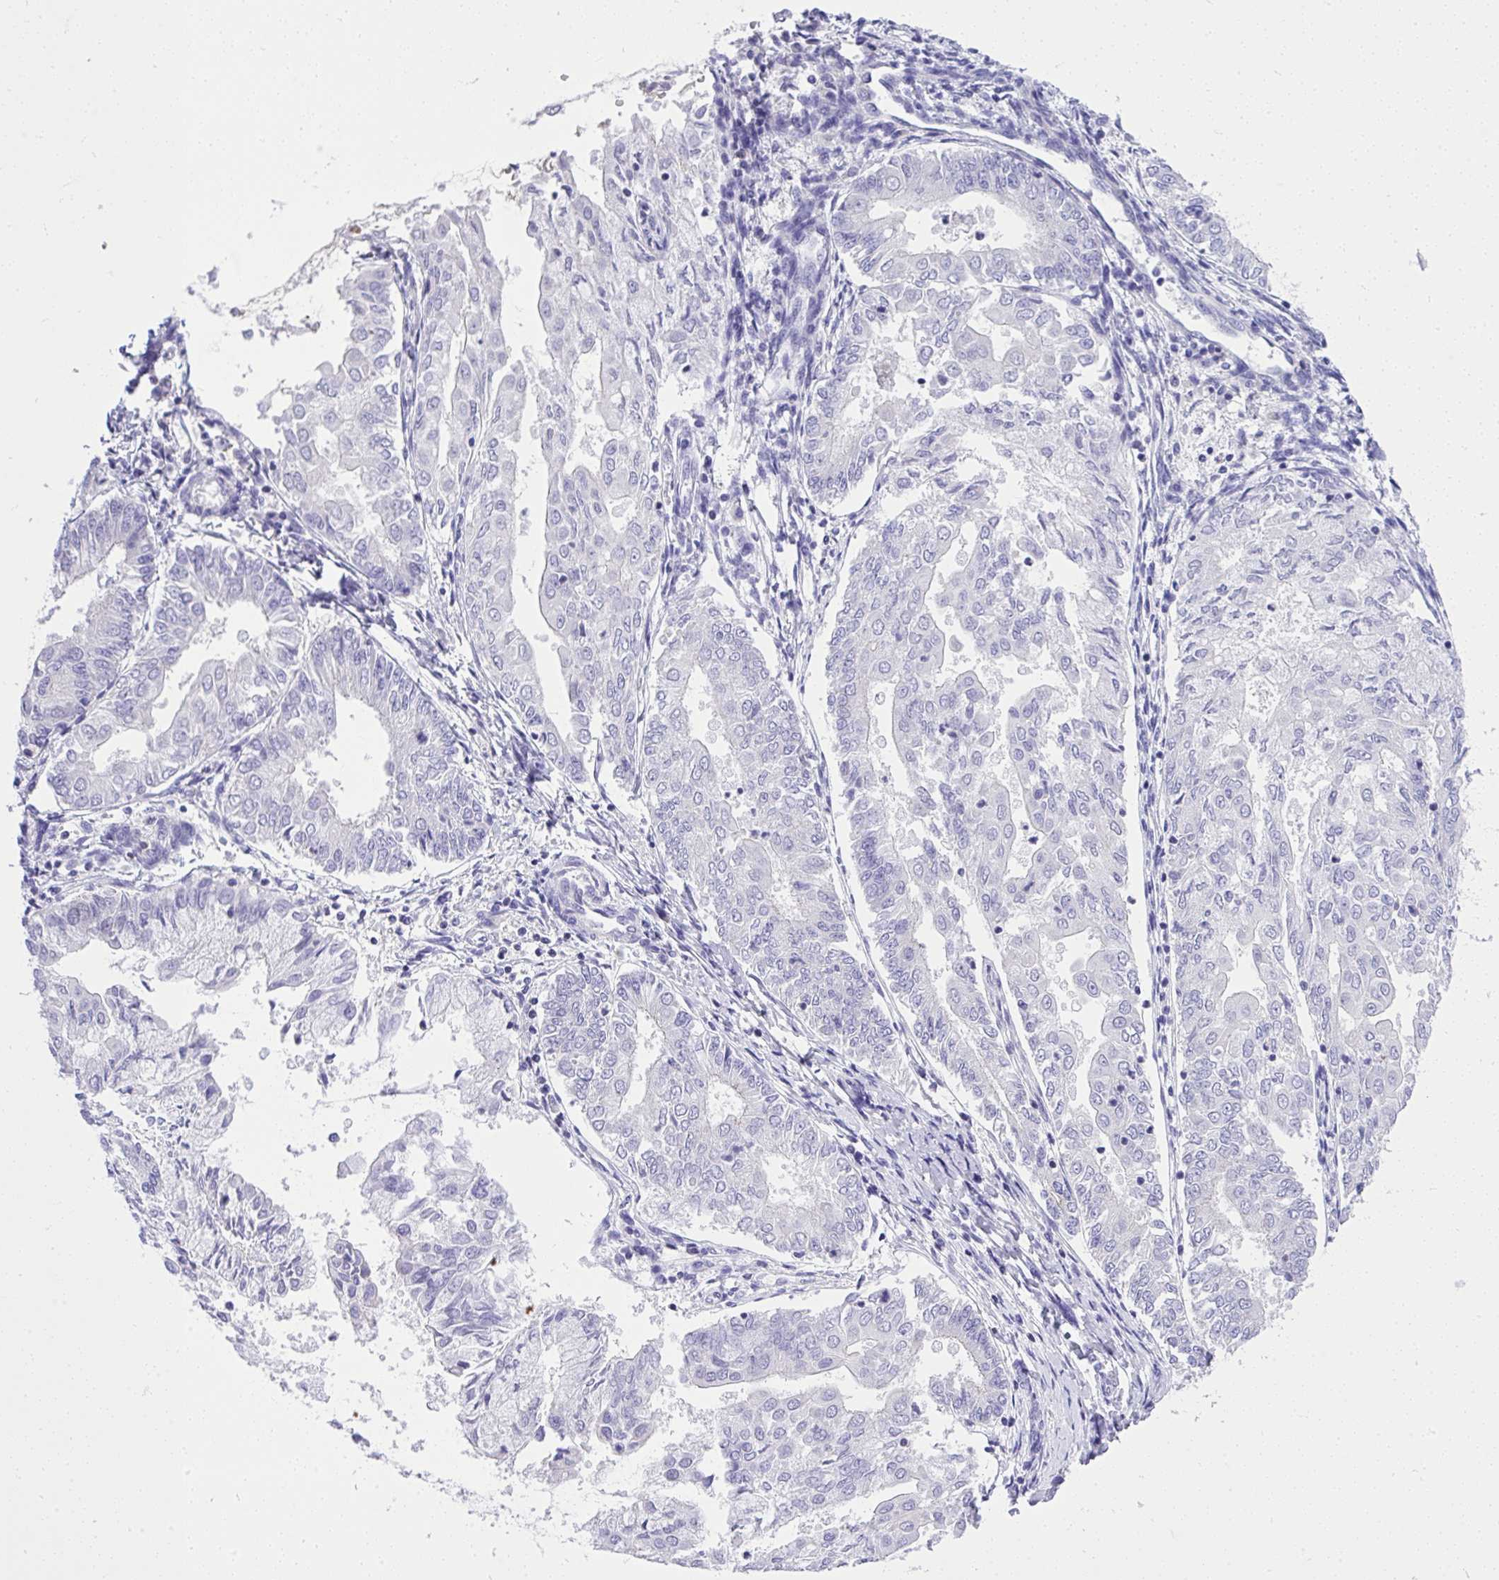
{"staining": {"intensity": "negative", "quantity": "none", "location": "none"}, "tissue": "endometrial cancer", "cell_type": "Tumor cells", "image_type": "cancer", "snomed": [{"axis": "morphology", "description": "Adenocarcinoma, NOS"}, {"axis": "topography", "description": "Endometrium"}], "caption": "This histopathology image is of adenocarcinoma (endometrial) stained with immunohistochemistry (IHC) to label a protein in brown with the nuclei are counter-stained blue. There is no staining in tumor cells. The staining was performed using DAB (3,3'-diaminobenzidine) to visualize the protein expression in brown, while the nuclei were stained in blue with hematoxylin (Magnification: 20x).", "gene": "ST6GALNAC3", "patient": {"sex": "female", "age": 68}}